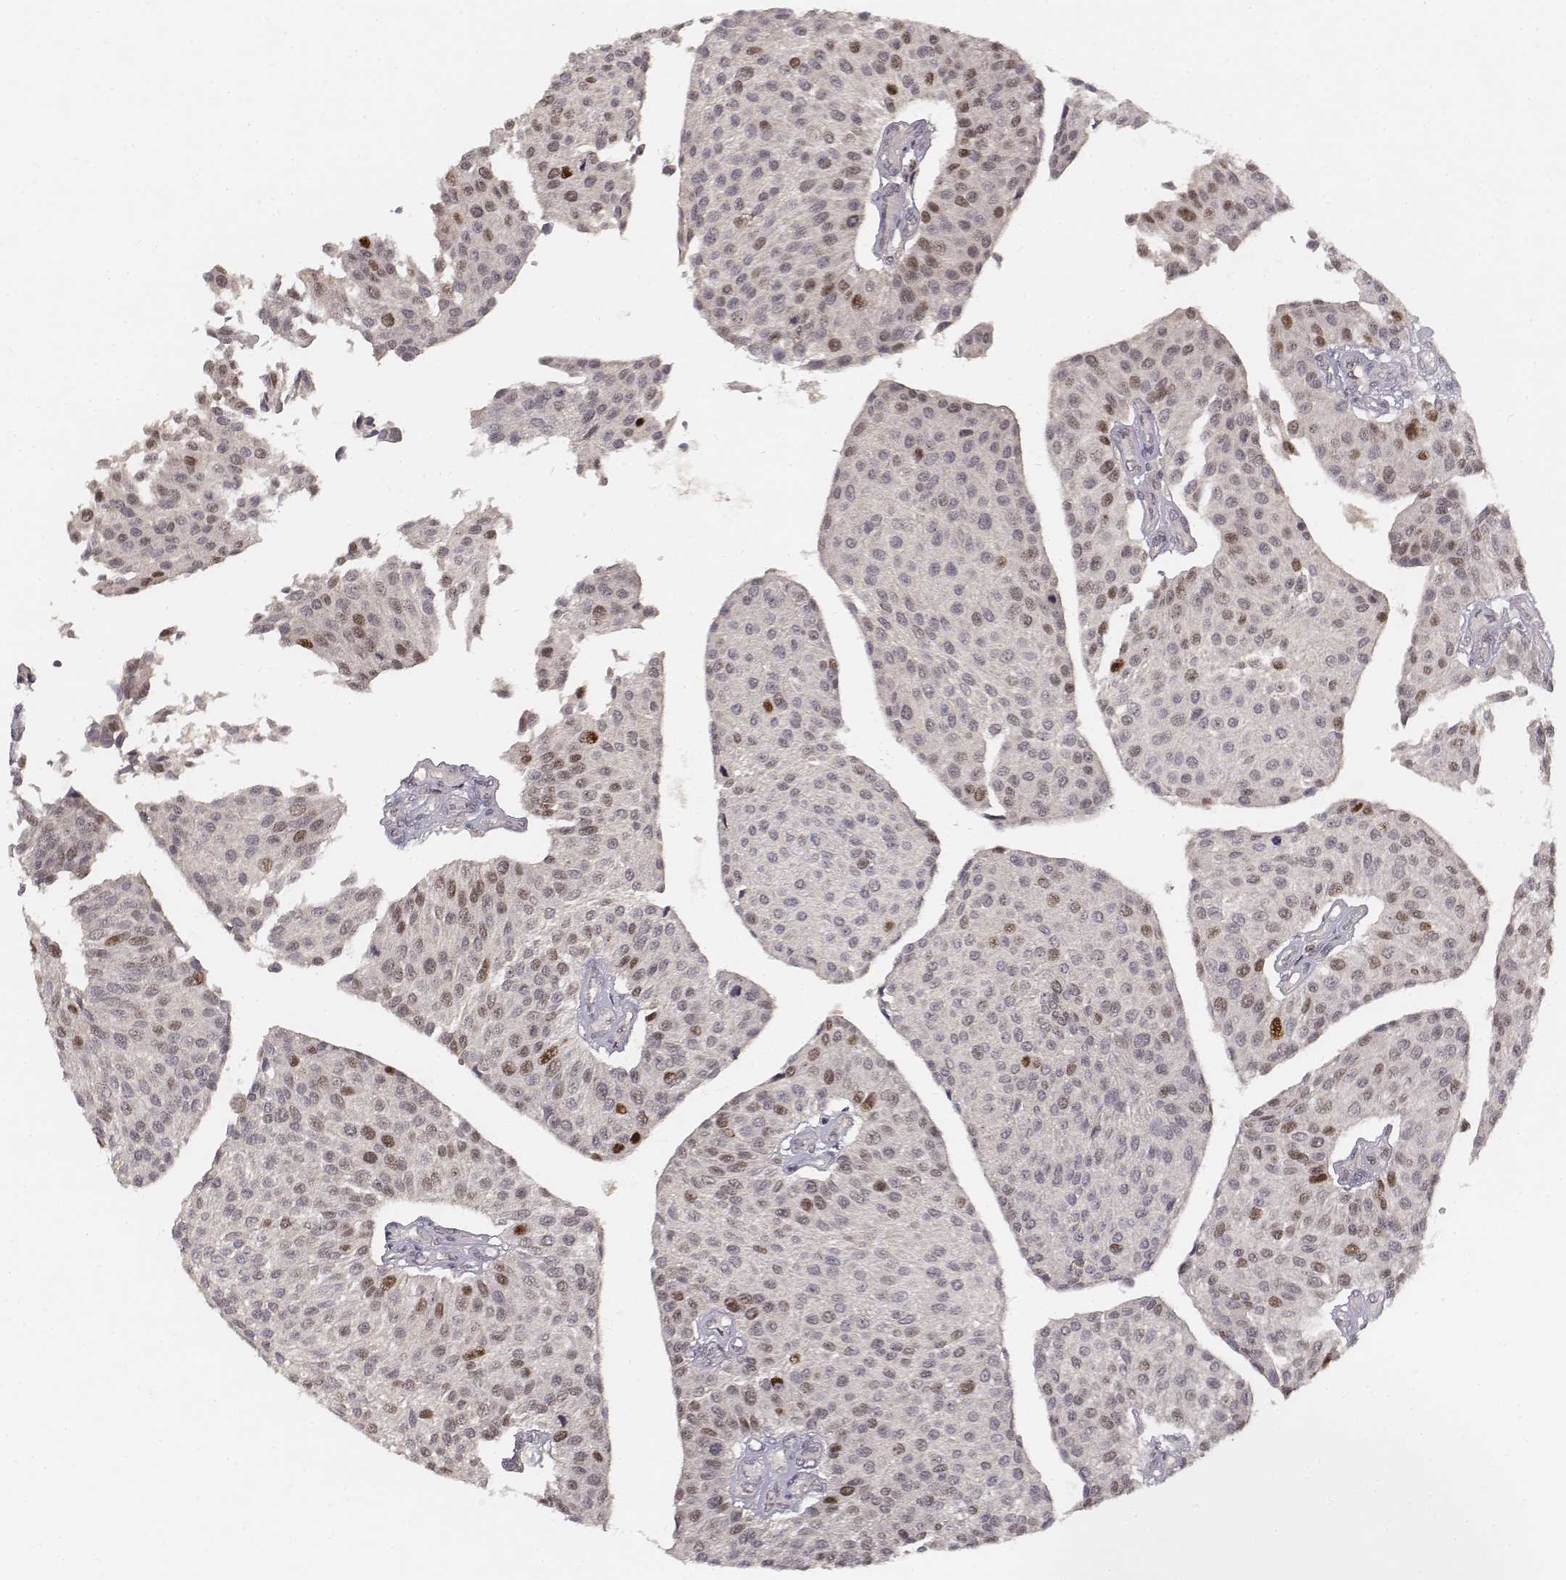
{"staining": {"intensity": "moderate", "quantity": "<25%", "location": "nuclear"}, "tissue": "urothelial cancer", "cell_type": "Tumor cells", "image_type": "cancer", "snomed": [{"axis": "morphology", "description": "Urothelial carcinoma, NOS"}, {"axis": "topography", "description": "Urinary bladder"}], "caption": "A histopathology image of transitional cell carcinoma stained for a protein exhibits moderate nuclear brown staining in tumor cells. Immunohistochemistry (ihc) stains the protein in brown and the nuclei are stained blue.", "gene": "FANCD2", "patient": {"sex": "male", "age": 55}}